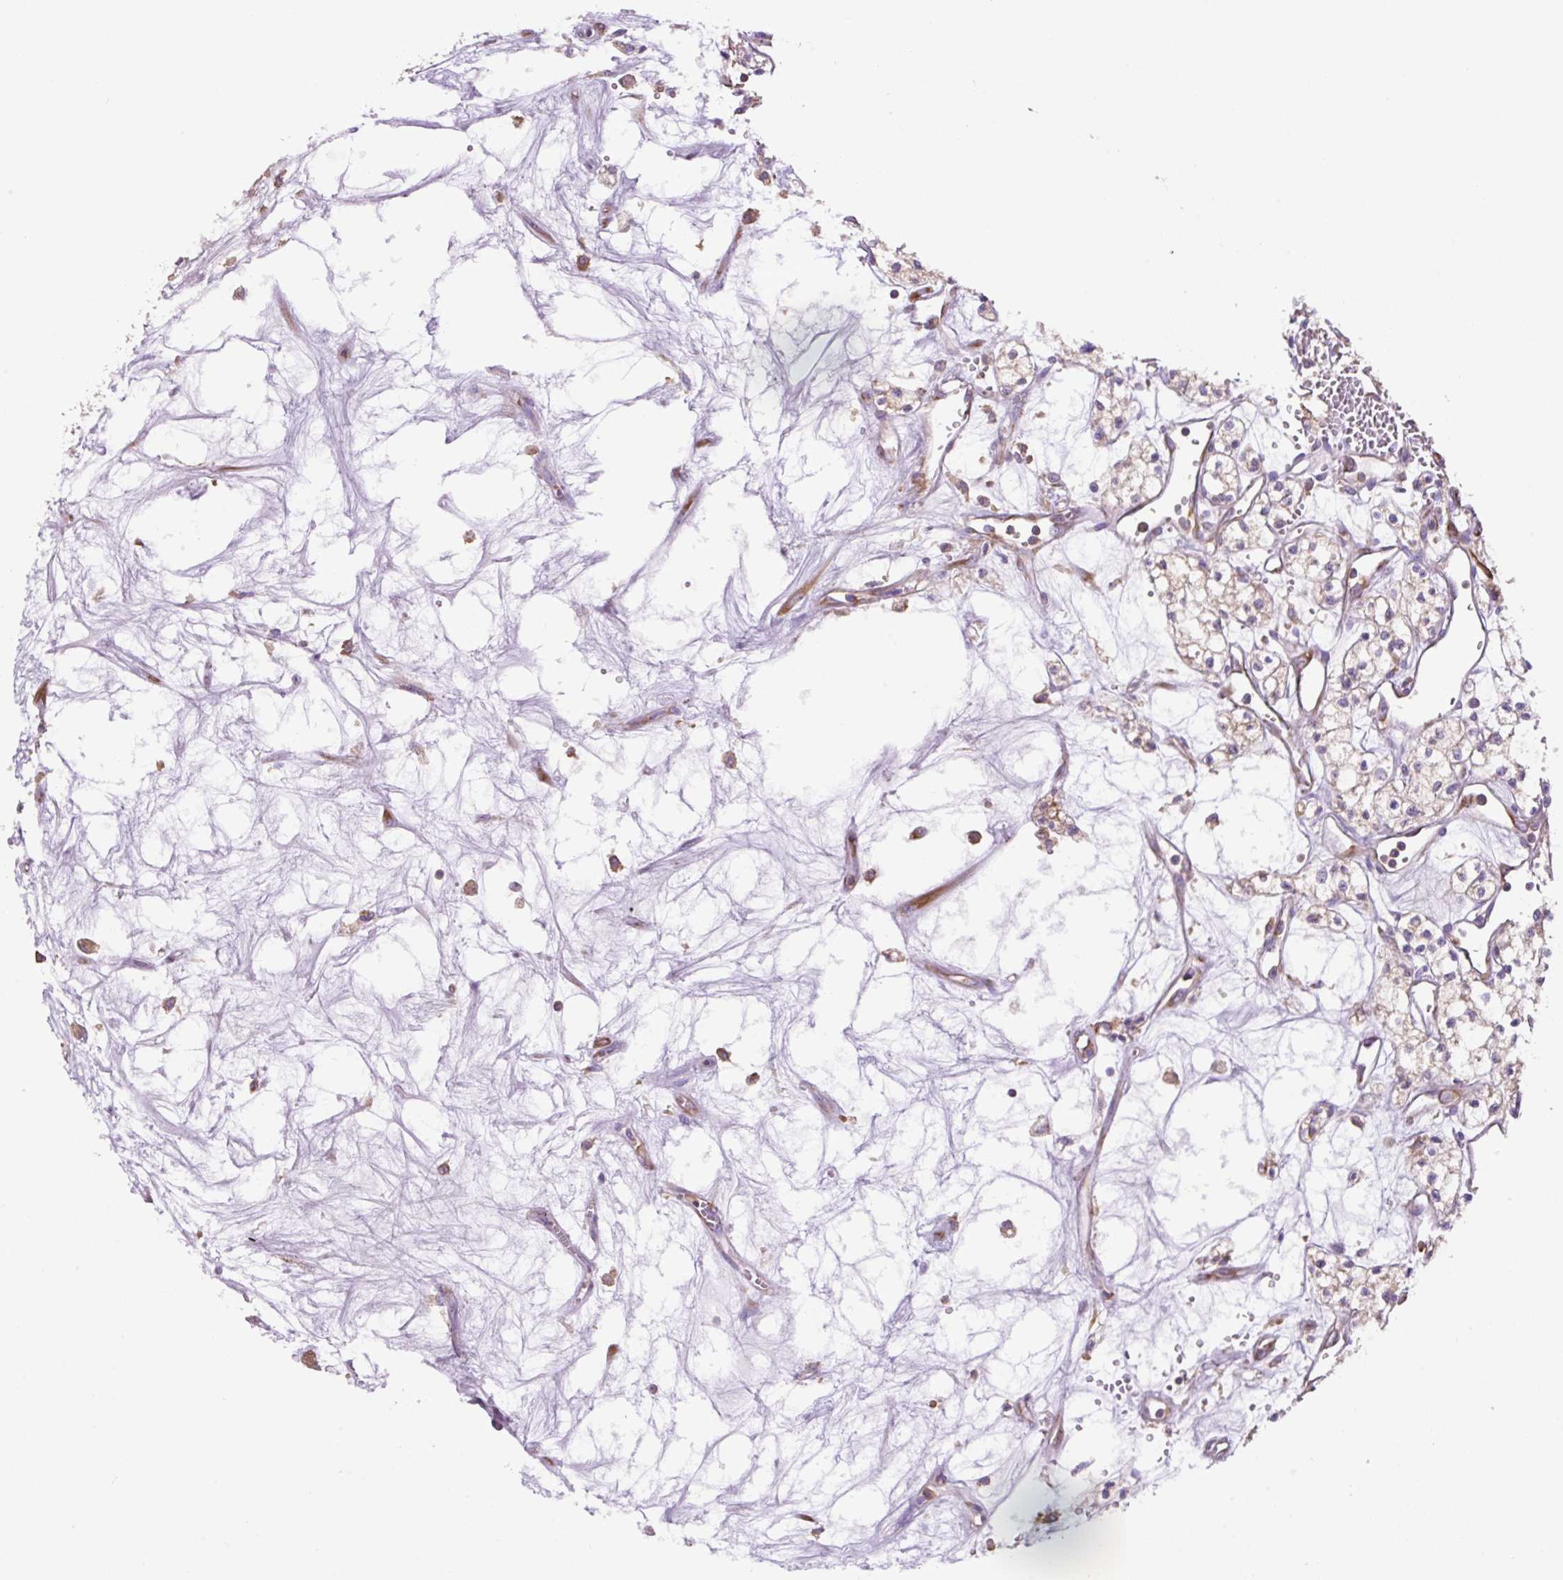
{"staining": {"intensity": "weak", "quantity": "25%-75%", "location": "cytoplasmic/membranous"}, "tissue": "renal cancer", "cell_type": "Tumor cells", "image_type": "cancer", "snomed": [{"axis": "morphology", "description": "Adenocarcinoma, NOS"}, {"axis": "topography", "description": "Kidney"}], "caption": "IHC of renal cancer demonstrates low levels of weak cytoplasmic/membranous expression in about 25%-75% of tumor cells.", "gene": "RPS23", "patient": {"sex": "male", "age": 59}}